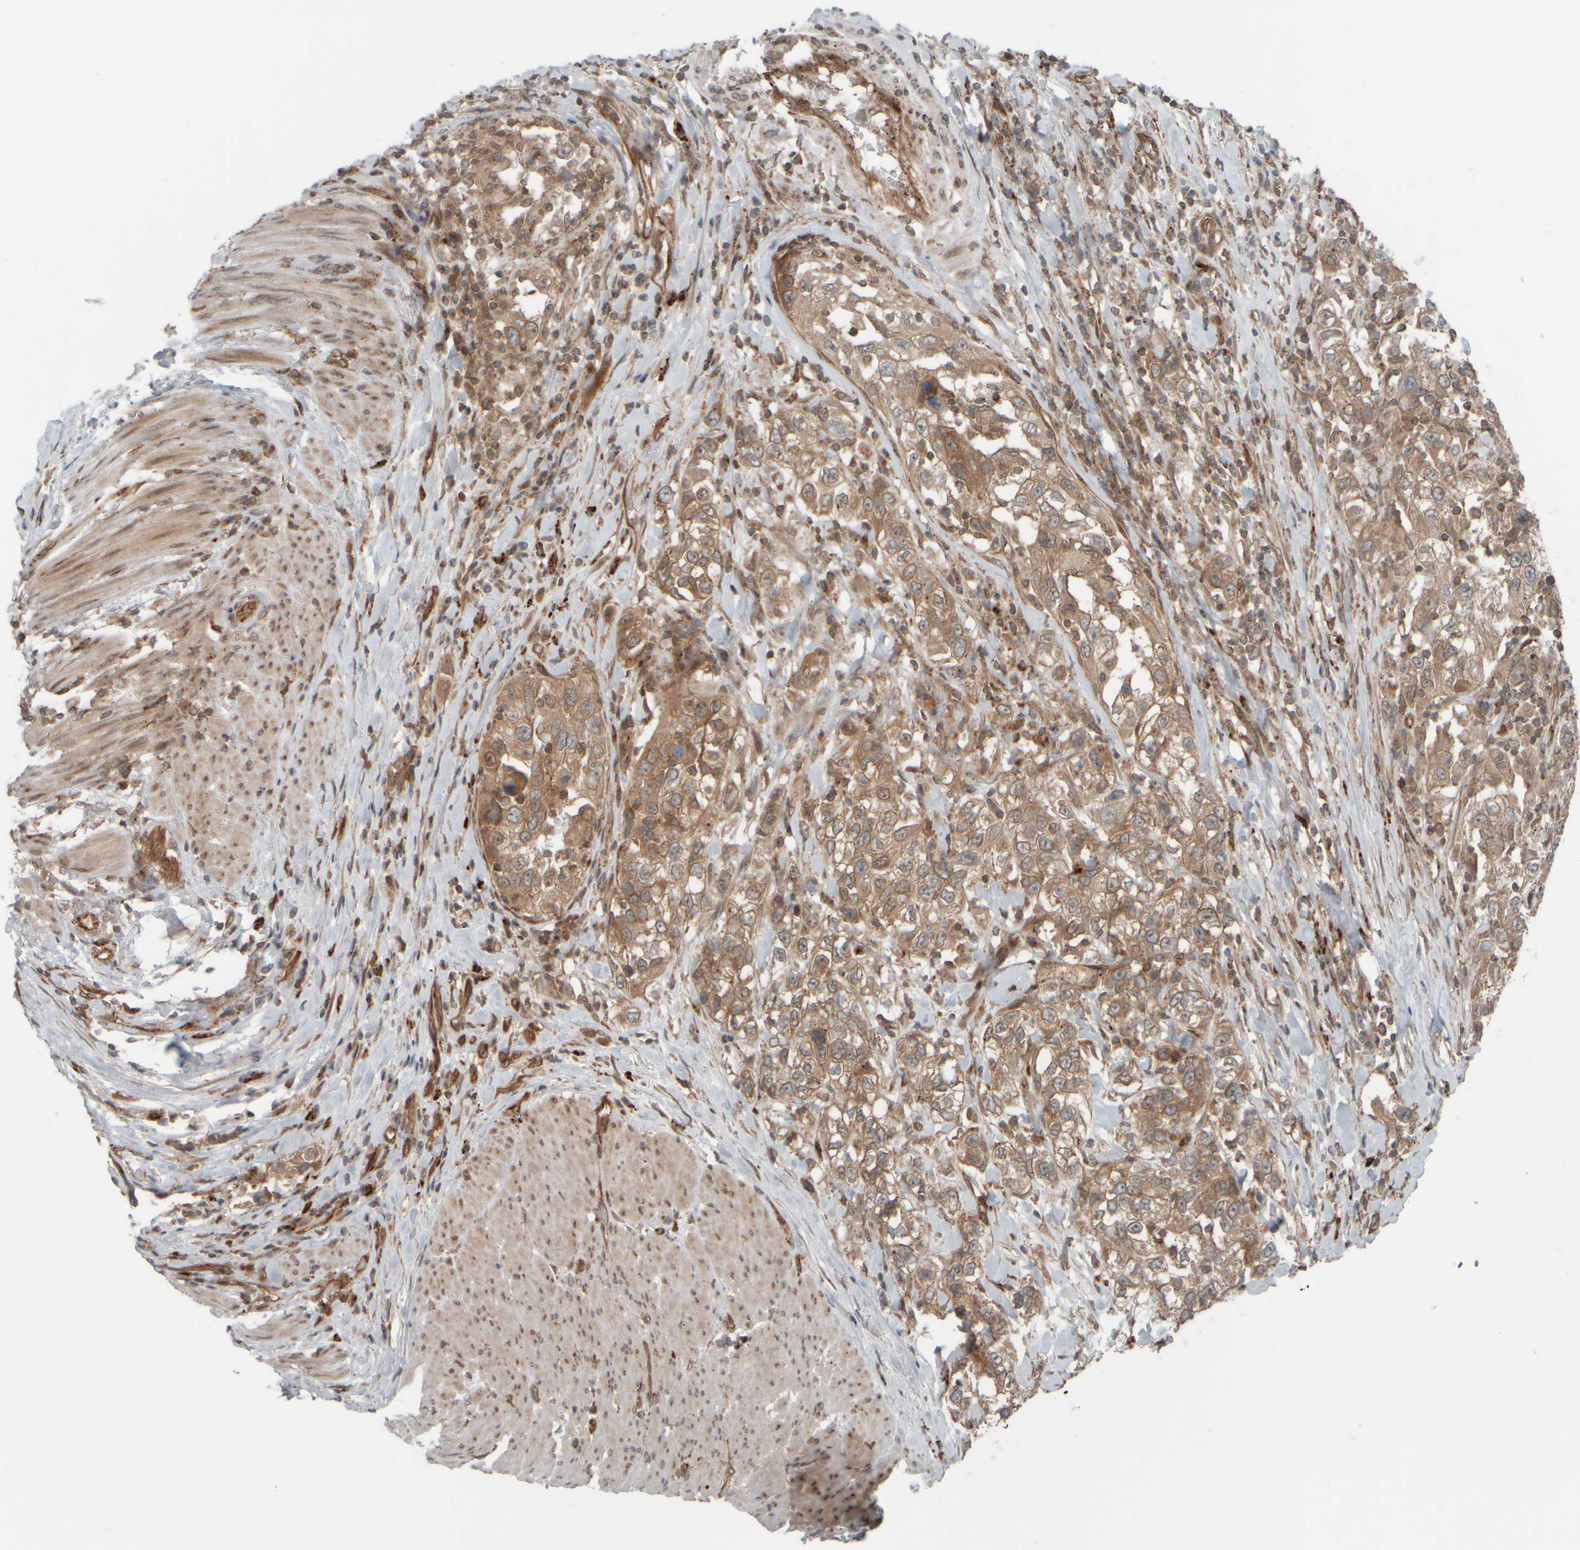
{"staining": {"intensity": "moderate", "quantity": ">75%", "location": "cytoplasmic/membranous"}, "tissue": "urothelial cancer", "cell_type": "Tumor cells", "image_type": "cancer", "snomed": [{"axis": "morphology", "description": "Urothelial carcinoma, High grade"}, {"axis": "topography", "description": "Urinary bladder"}], "caption": "This is a histology image of immunohistochemistry staining of urothelial carcinoma (high-grade), which shows moderate positivity in the cytoplasmic/membranous of tumor cells.", "gene": "GIGYF1", "patient": {"sex": "female", "age": 80}}